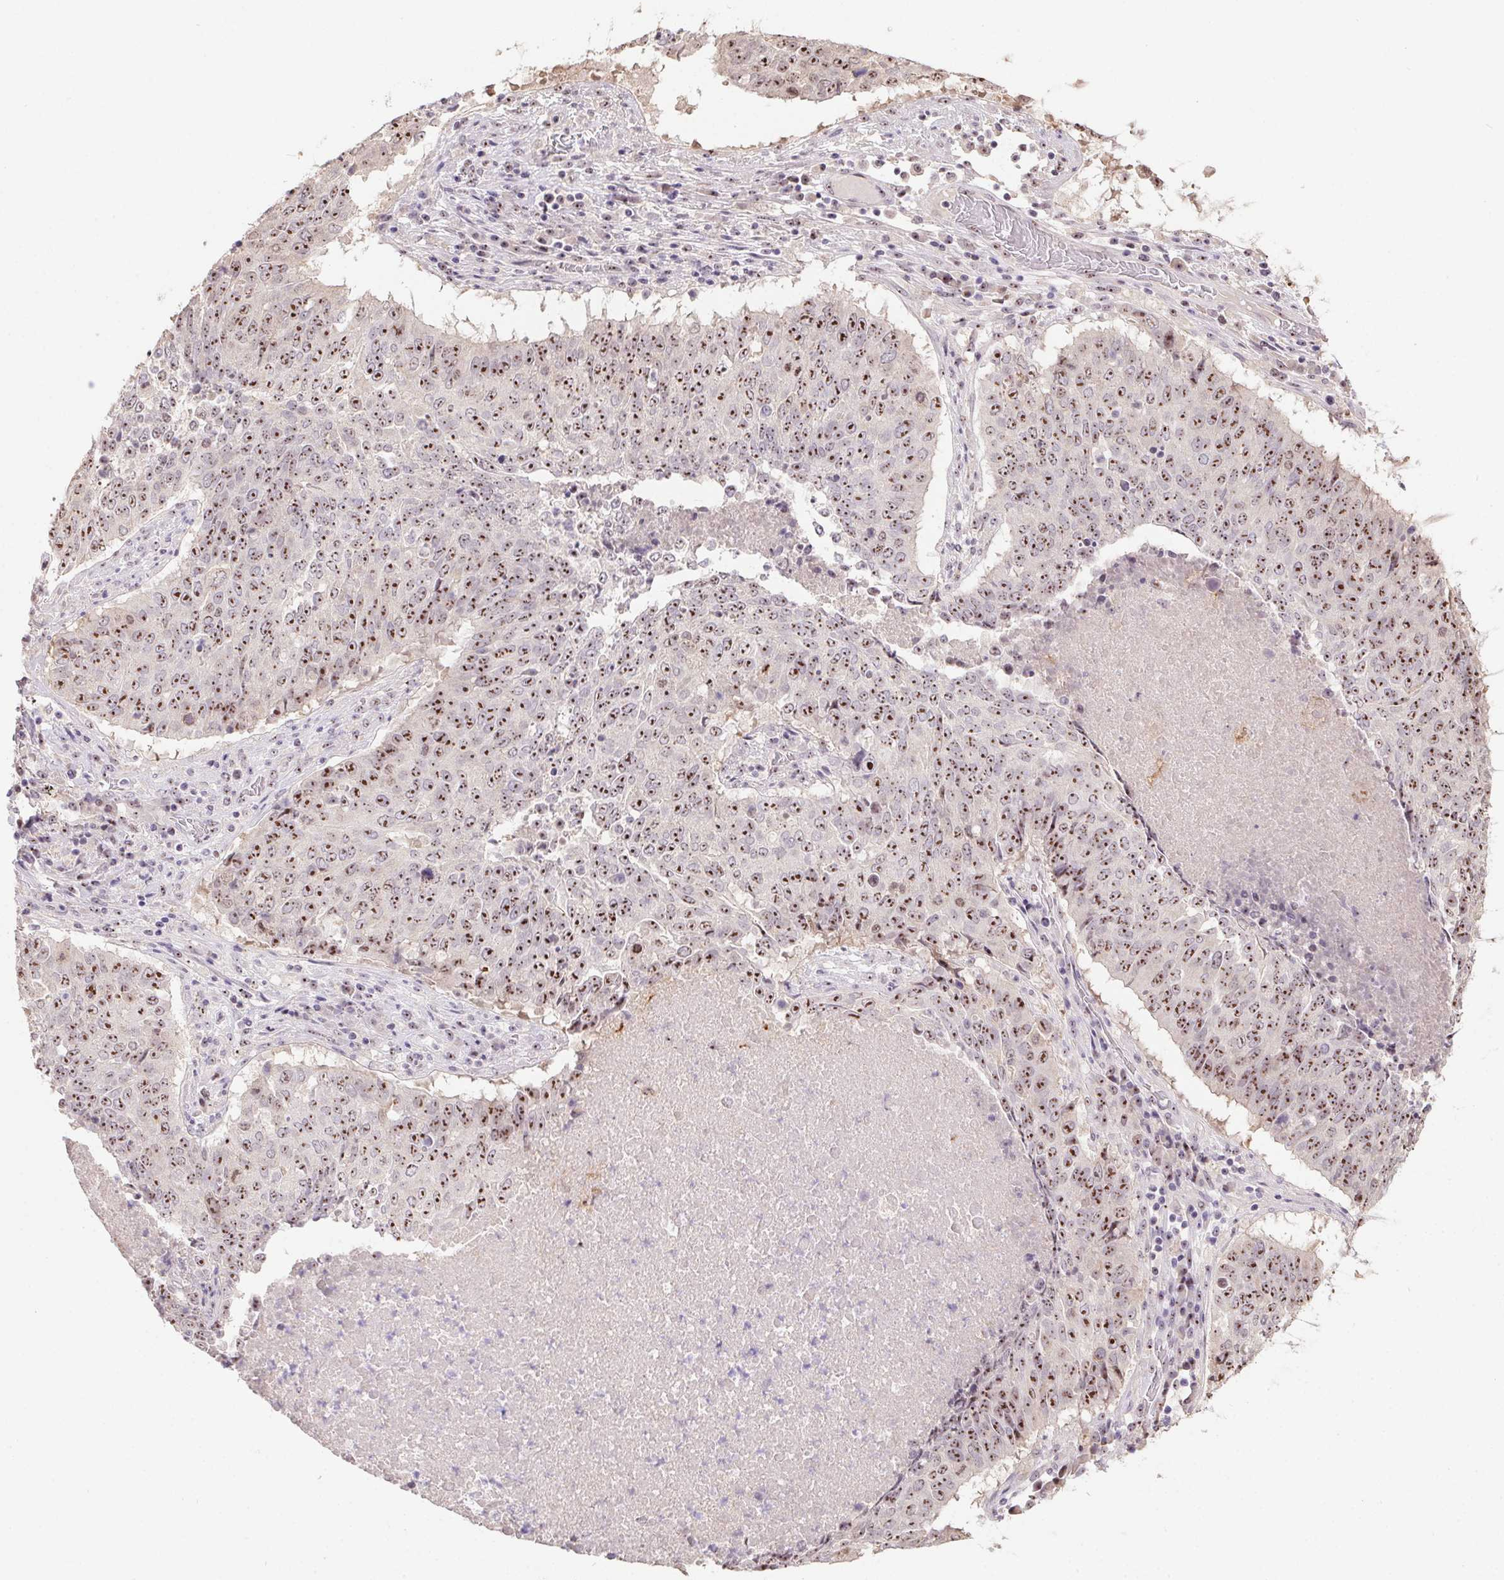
{"staining": {"intensity": "moderate", "quantity": ">75%", "location": "nuclear"}, "tissue": "lung cancer", "cell_type": "Tumor cells", "image_type": "cancer", "snomed": [{"axis": "morphology", "description": "Normal tissue, NOS"}, {"axis": "morphology", "description": "Squamous cell carcinoma, NOS"}, {"axis": "topography", "description": "Bronchus"}, {"axis": "topography", "description": "Lung"}], "caption": "This is a histology image of IHC staining of lung squamous cell carcinoma, which shows moderate positivity in the nuclear of tumor cells.", "gene": "BATF2", "patient": {"sex": "male", "age": 64}}